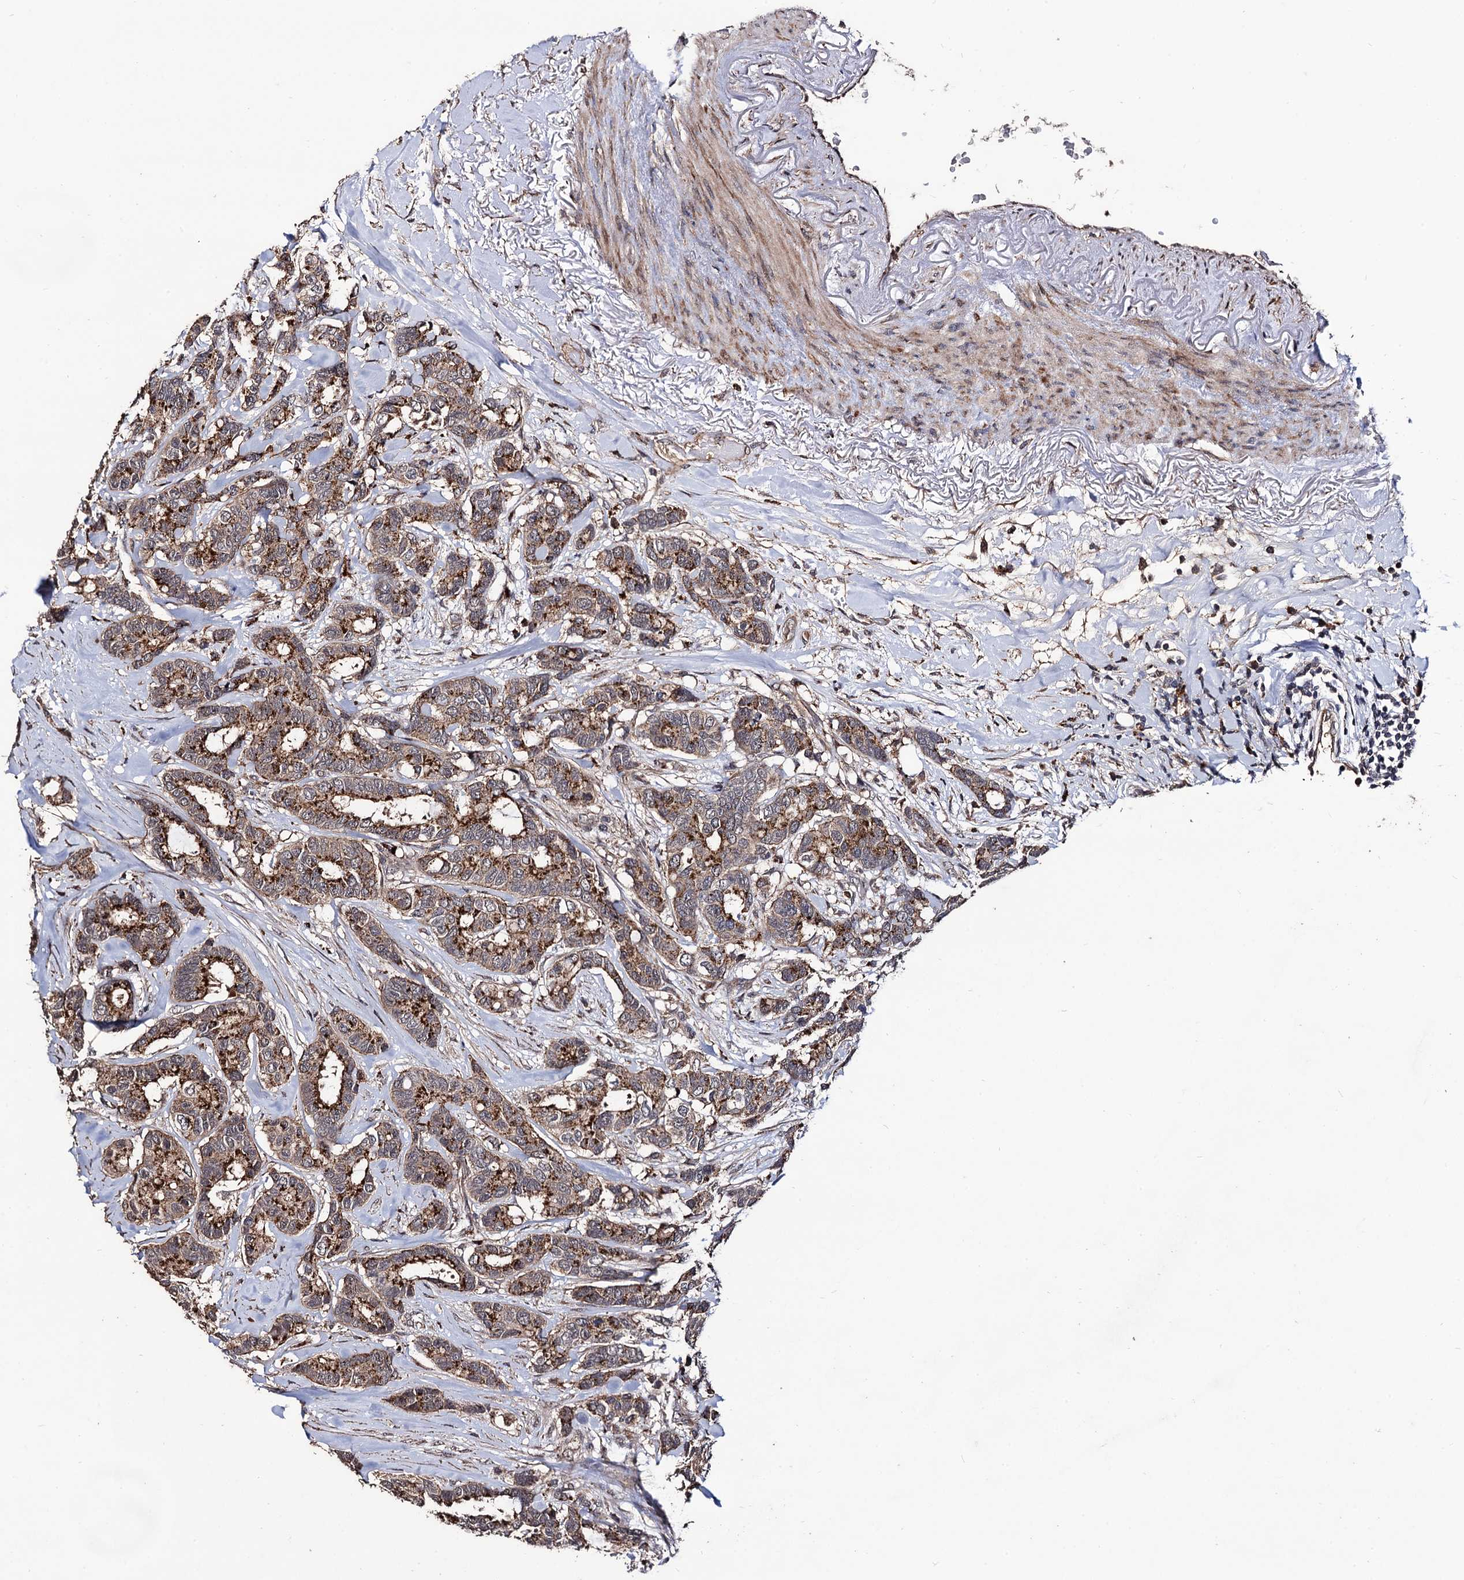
{"staining": {"intensity": "strong", "quantity": ">75%", "location": "cytoplasmic/membranous"}, "tissue": "breast cancer", "cell_type": "Tumor cells", "image_type": "cancer", "snomed": [{"axis": "morphology", "description": "Duct carcinoma"}, {"axis": "topography", "description": "Breast"}], "caption": "Breast infiltrating ductal carcinoma tissue shows strong cytoplasmic/membranous staining in approximately >75% of tumor cells, visualized by immunohistochemistry. The protein of interest is shown in brown color, while the nuclei are stained blue.", "gene": "MICAL2", "patient": {"sex": "female", "age": 87}}